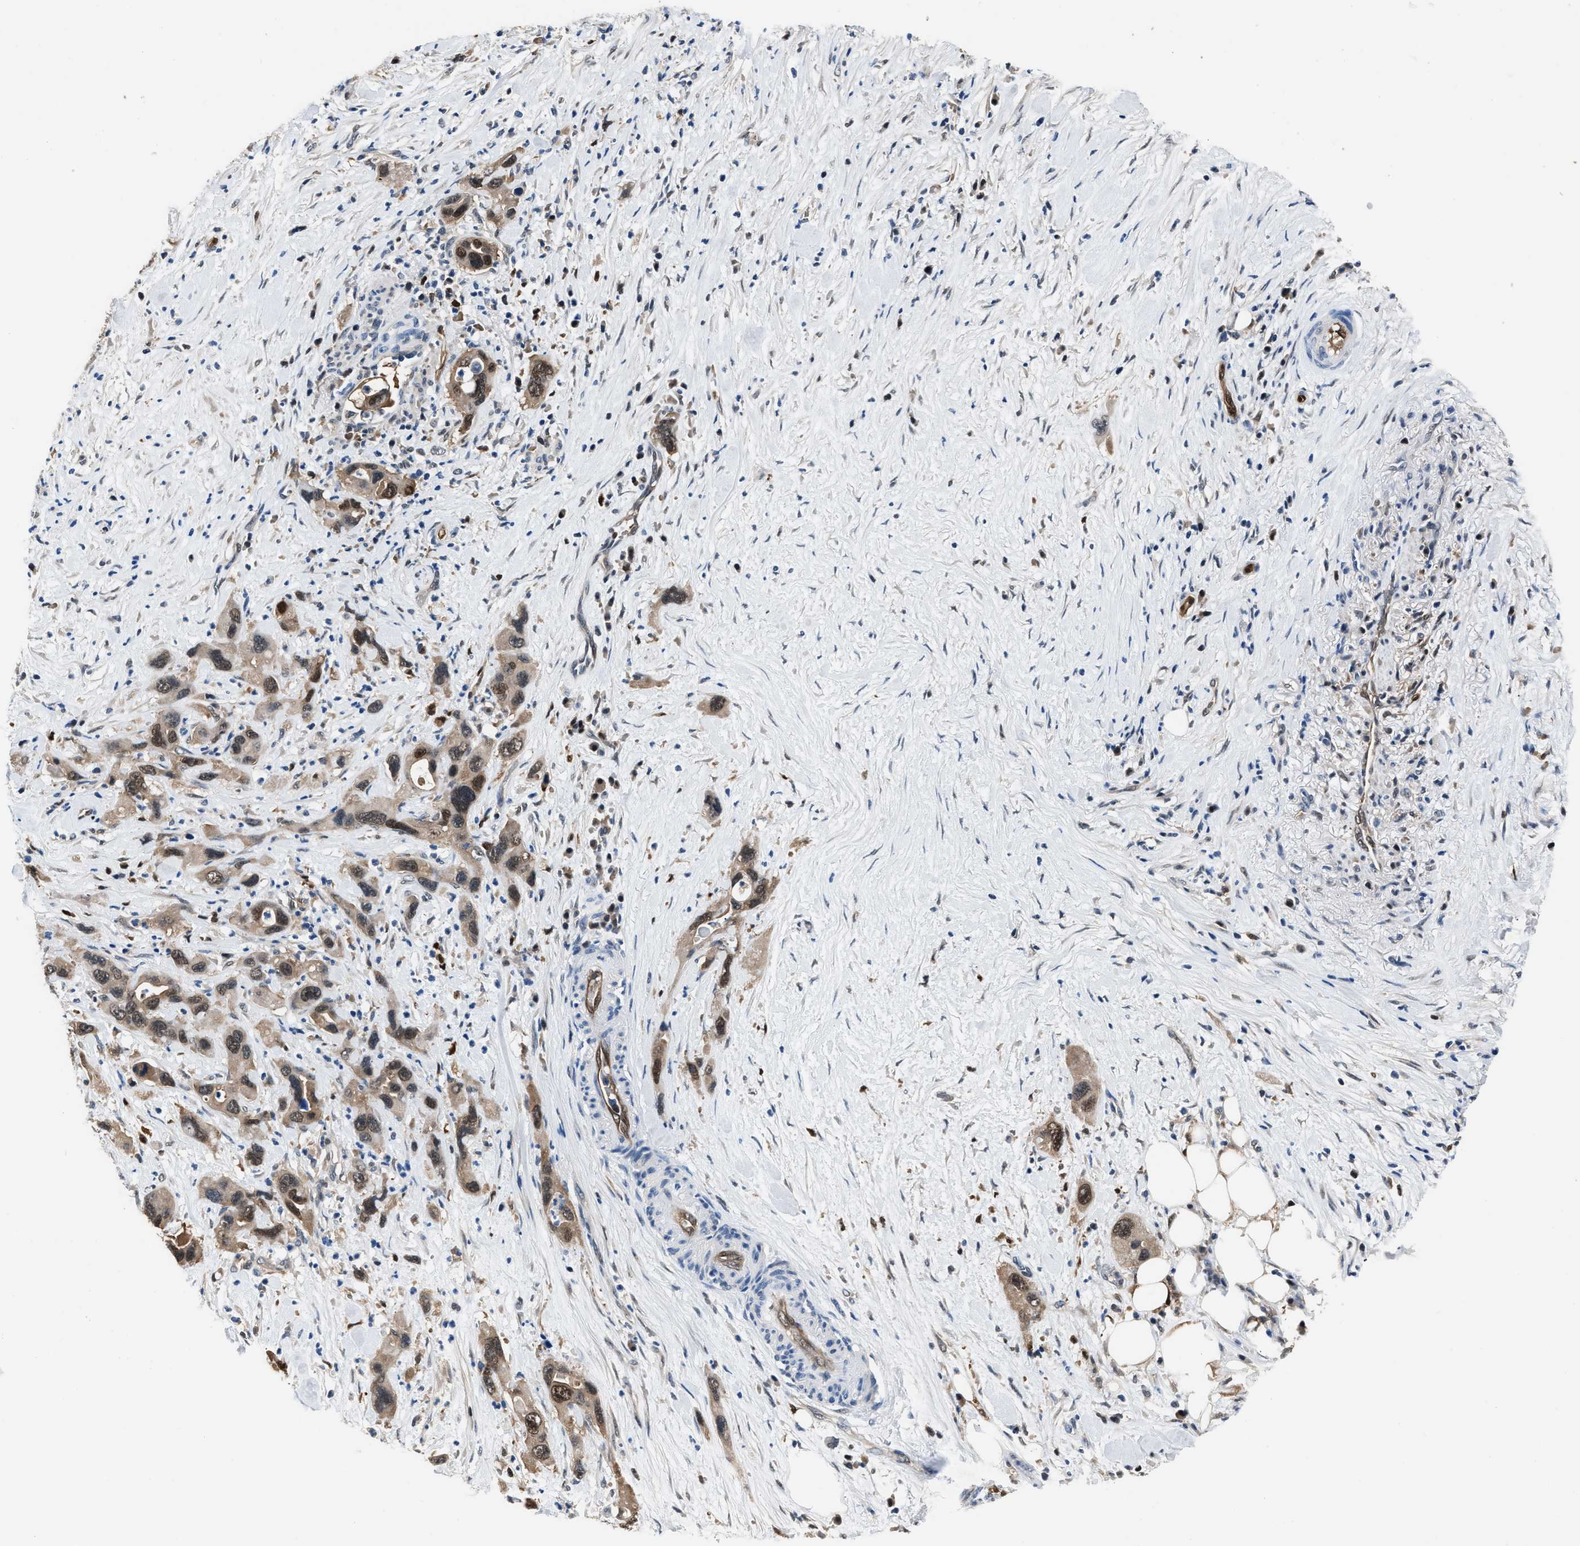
{"staining": {"intensity": "strong", "quantity": "<25%", "location": "cytoplasmic/membranous,nuclear"}, "tissue": "pancreatic cancer", "cell_type": "Tumor cells", "image_type": "cancer", "snomed": [{"axis": "morphology", "description": "Adenocarcinoma, NOS"}, {"axis": "topography", "description": "Pancreas"}], "caption": "Immunohistochemistry (DAB) staining of pancreatic adenocarcinoma displays strong cytoplasmic/membranous and nuclear protein positivity in about <25% of tumor cells.", "gene": "PPA1", "patient": {"sex": "female", "age": 70}}